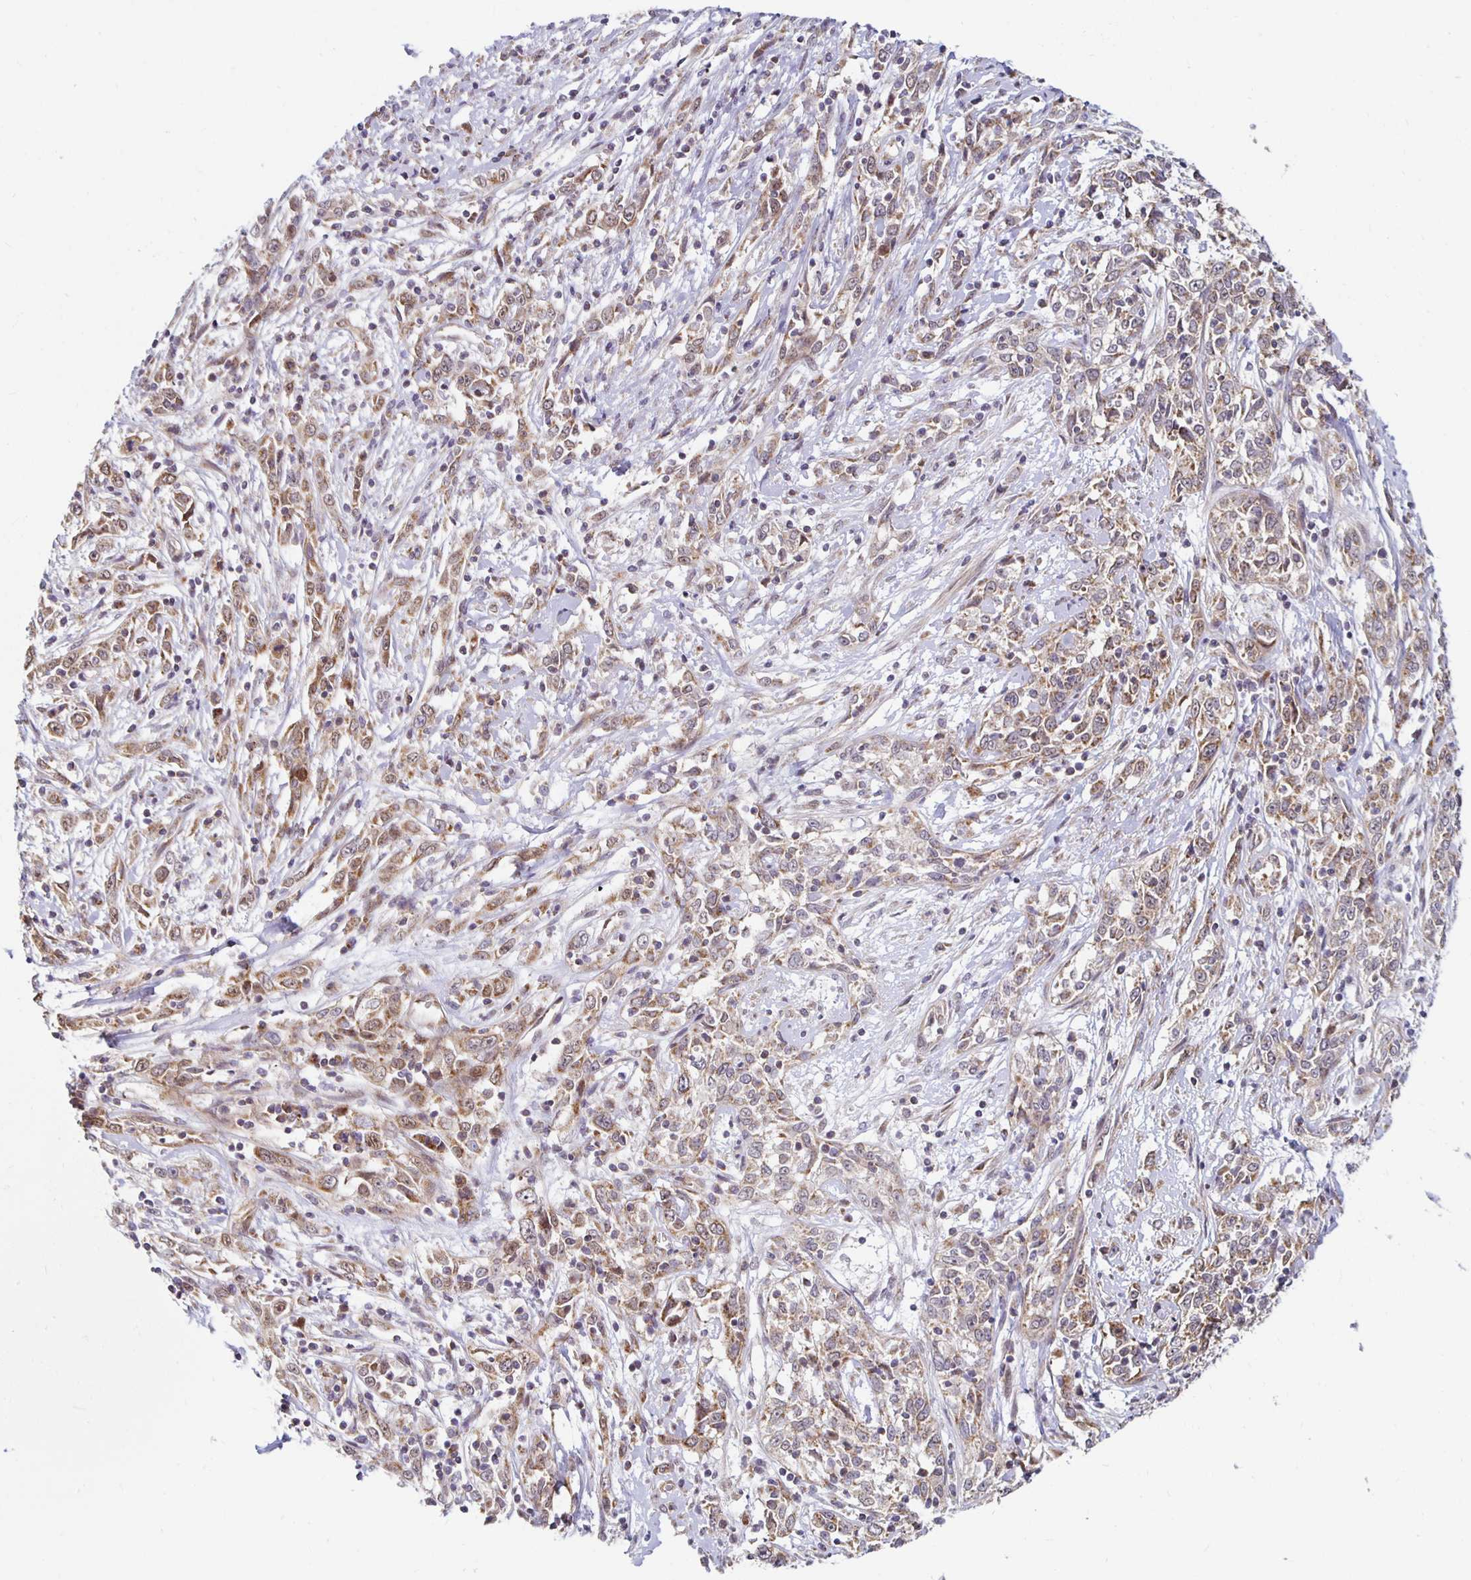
{"staining": {"intensity": "moderate", "quantity": ">75%", "location": "cytoplasmic/membranous"}, "tissue": "cervical cancer", "cell_type": "Tumor cells", "image_type": "cancer", "snomed": [{"axis": "morphology", "description": "Adenocarcinoma, NOS"}, {"axis": "topography", "description": "Cervix"}], "caption": "DAB immunohistochemical staining of human cervical cancer (adenocarcinoma) exhibits moderate cytoplasmic/membranous protein staining in approximately >75% of tumor cells.", "gene": "MRPL28", "patient": {"sex": "female", "age": 40}}